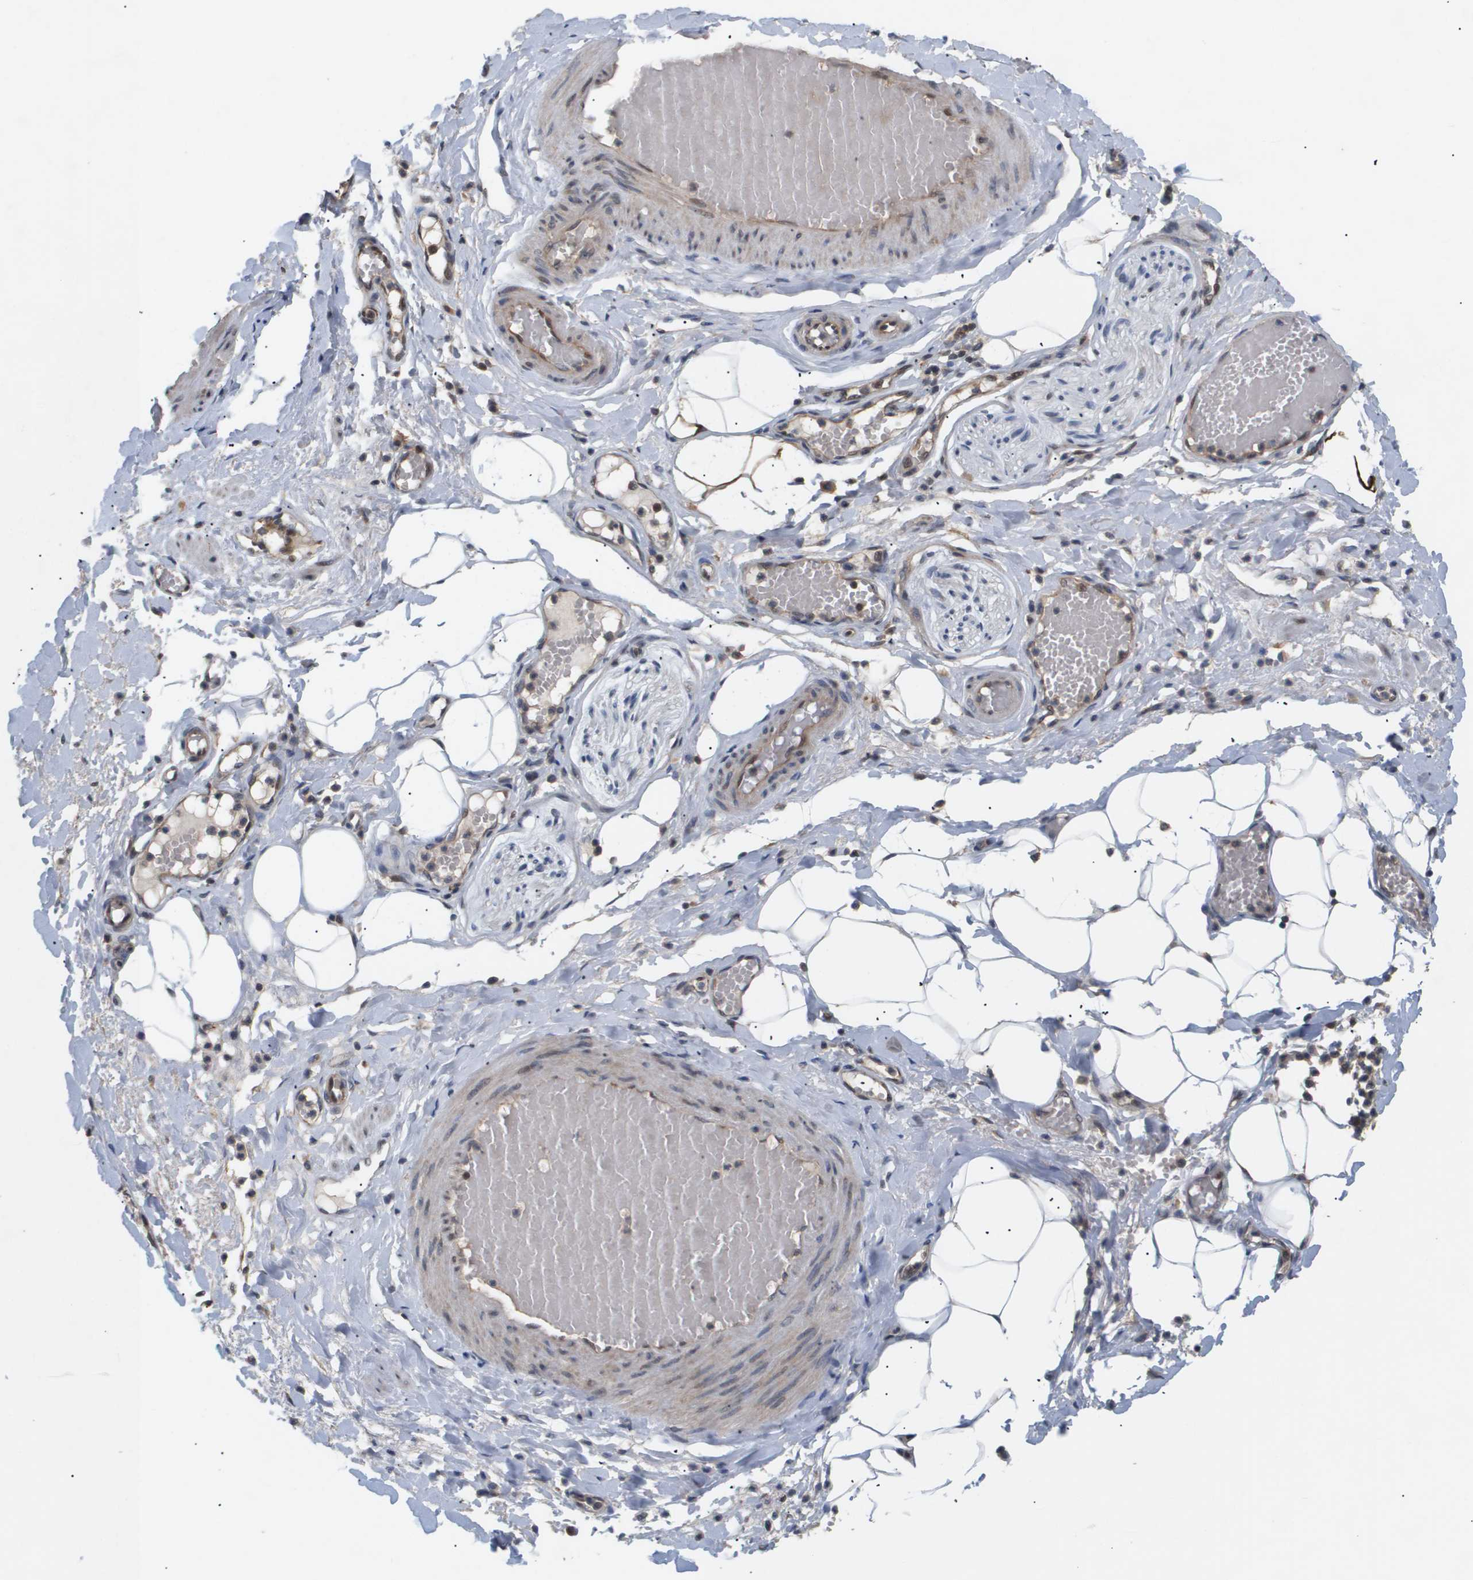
{"staining": {"intensity": "moderate", "quantity": ">75%", "location": "cytoplasmic/membranous"}, "tissue": "adipose tissue", "cell_type": "Adipocytes", "image_type": "normal", "snomed": [{"axis": "morphology", "description": "Normal tissue, NOS"}, {"axis": "topography", "description": "Soft tissue"}, {"axis": "topography", "description": "Vascular tissue"}], "caption": "Immunohistochemical staining of benign adipose tissue shows >75% levels of moderate cytoplasmic/membranous protein positivity in approximately >75% of adipocytes.", "gene": "PDGFB", "patient": {"sex": "female", "age": 35}}